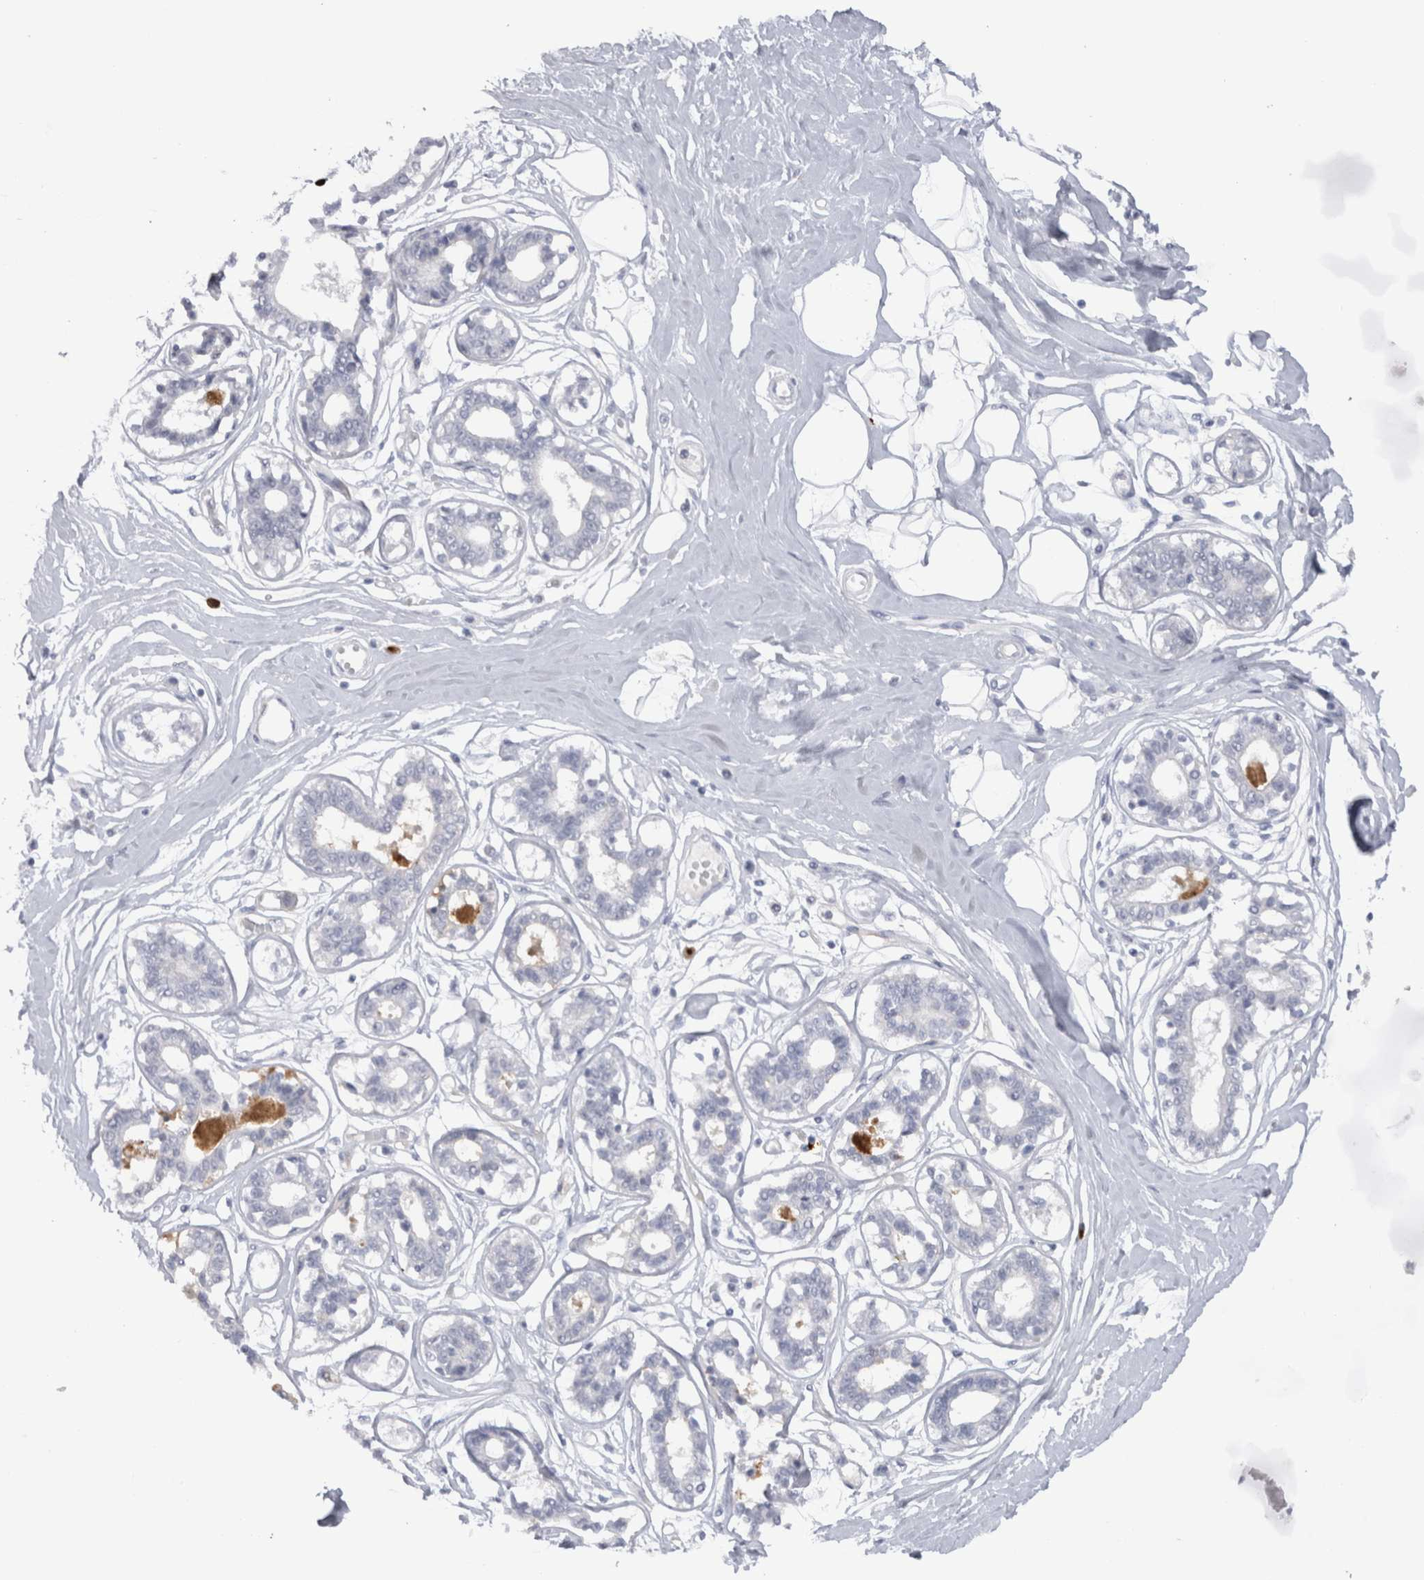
{"staining": {"intensity": "negative", "quantity": "none", "location": "none"}, "tissue": "breast", "cell_type": "Adipocytes", "image_type": "normal", "snomed": [{"axis": "morphology", "description": "Normal tissue, NOS"}, {"axis": "topography", "description": "Breast"}], "caption": "Micrograph shows no protein expression in adipocytes of unremarkable breast. Brightfield microscopy of immunohistochemistry stained with DAB (3,3'-diaminobenzidine) (brown) and hematoxylin (blue), captured at high magnification.", "gene": "CDH17", "patient": {"sex": "female", "age": 45}}